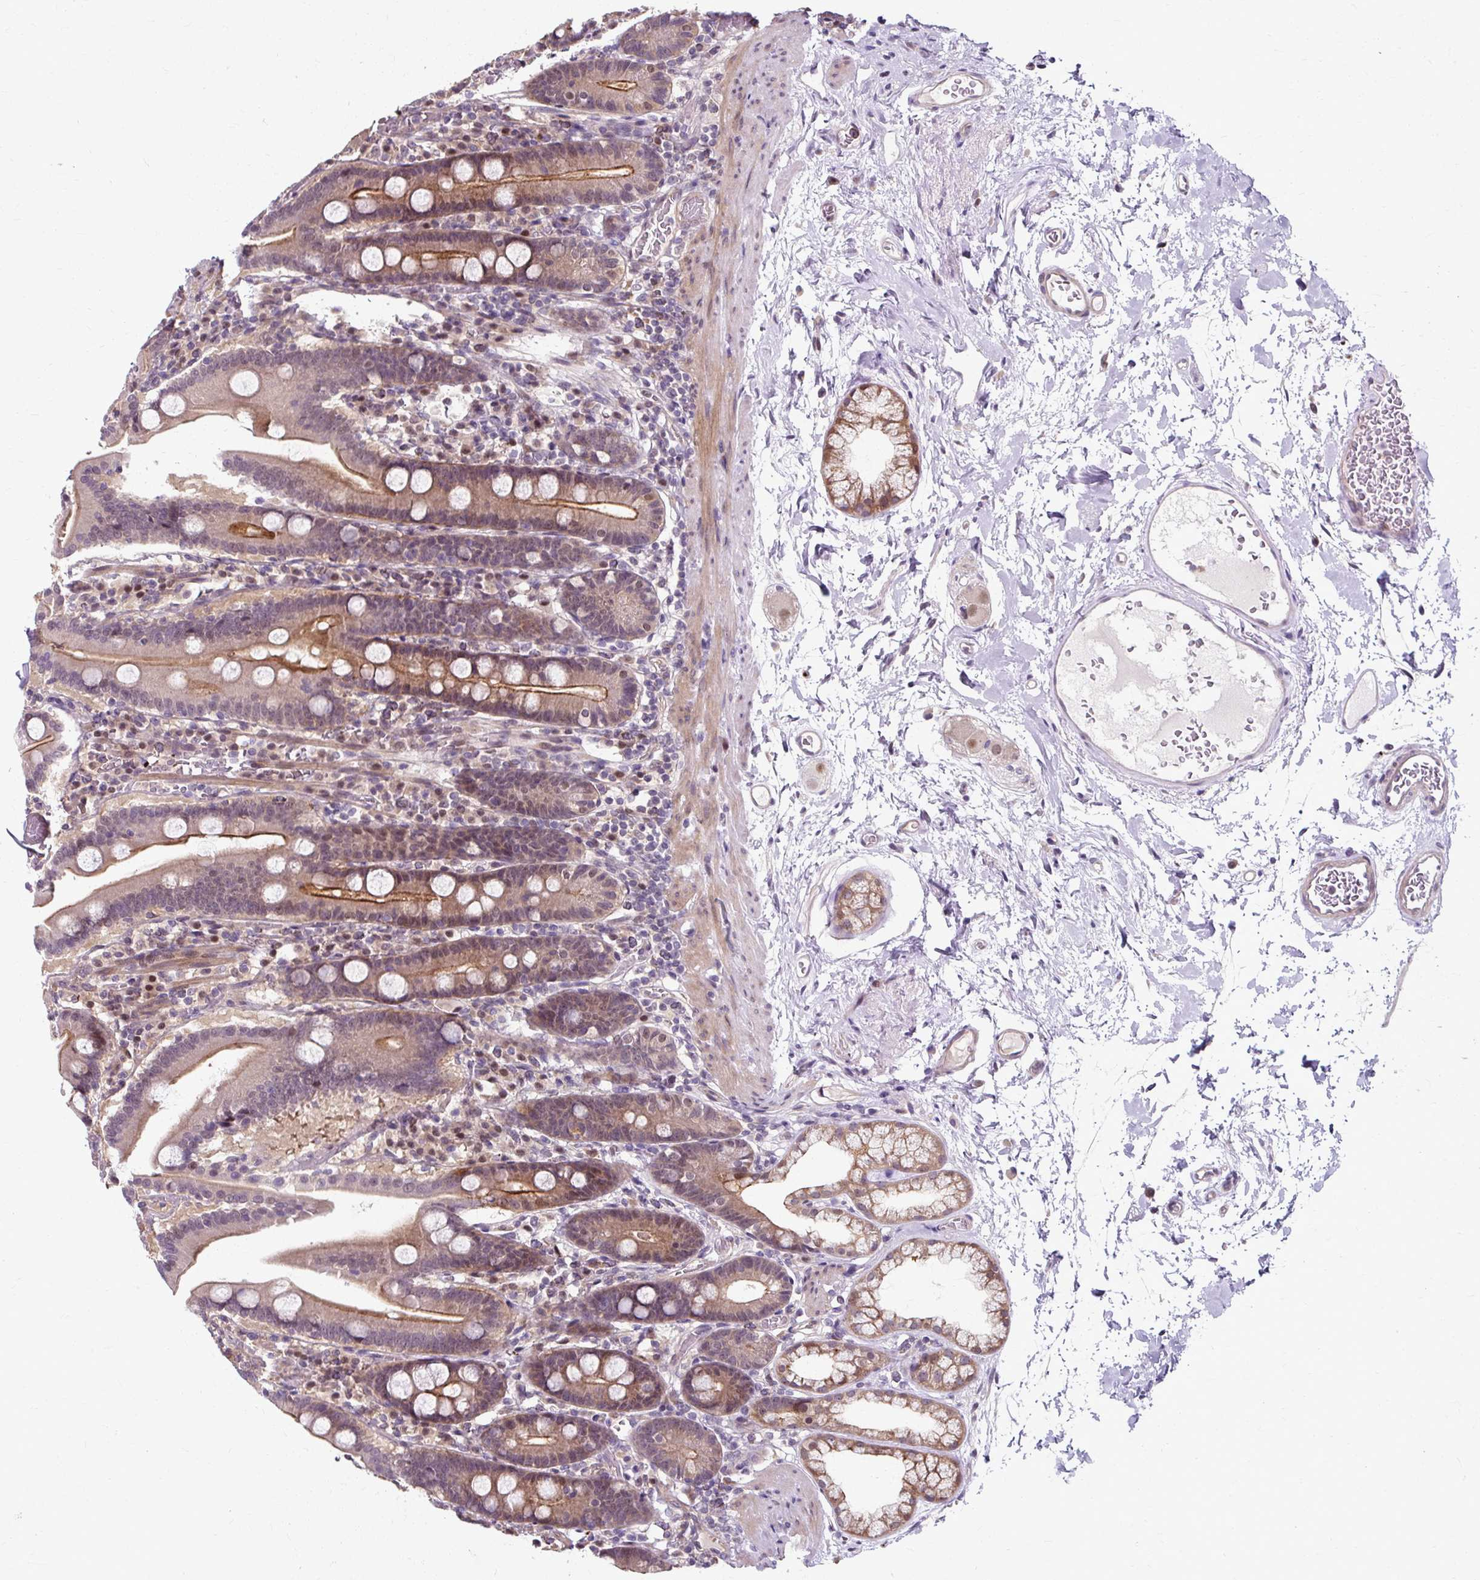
{"staining": {"intensity": "moderate", "quantity": "25%-75%", "location": "cytoplasmic/membranous"}, "tissue": "duodenum", "cell_type": "Glandular cells", "image_type": "normal", "snomed": [{"axis": "morphology", "description": "Normal tissue, NOS"}, {"axis": "topography", "description": "Duodenum"}], "caption": "High-power microscopy captured an IHC histopathology image of unremarkable duodenum, revealing moderate cytoplasmic/membranous staining in about 25%-75% of glandular cells.", "gene": "ZNF555", "patient": {"sex": "male", "age": 55}}